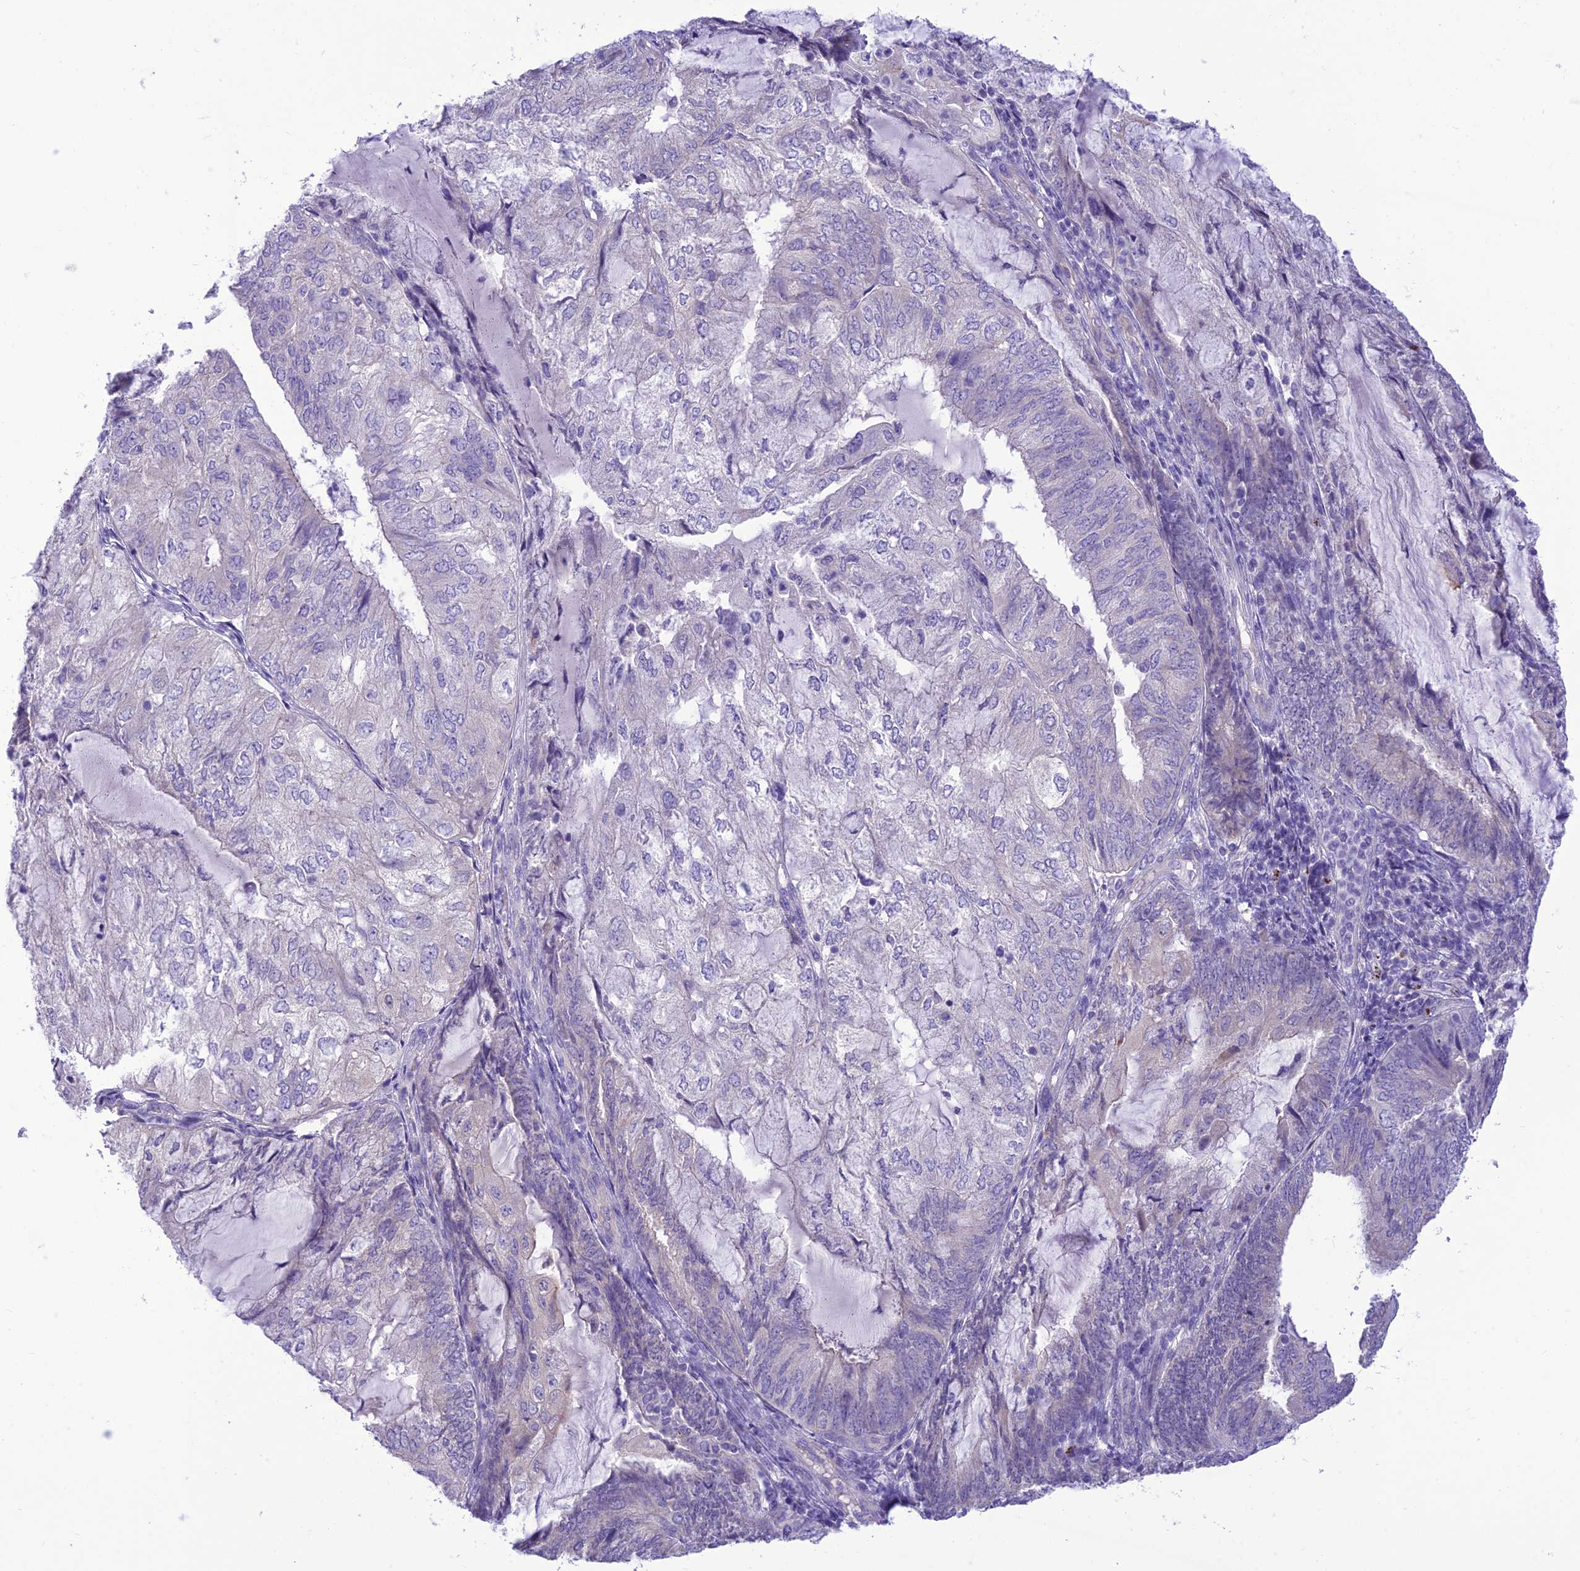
{"staining": {"intensity": "negative", "quantity": "none", "location": "none"}, "tissue": "endometrial cancer", "cell_type": "Tumor cells", "image_type": "cancer", "snomed": [{"axis": "morphology", "description": "Adenocarcinoma, NOS"}, {"axis": "topography", "description": "Endometrium"}], "caption": "Immunohistochemistry of human endometrial cancer reveals no expression in tumor cells.", "gene": "DHDH", "patient": {"sex": "female", "age": 81}}